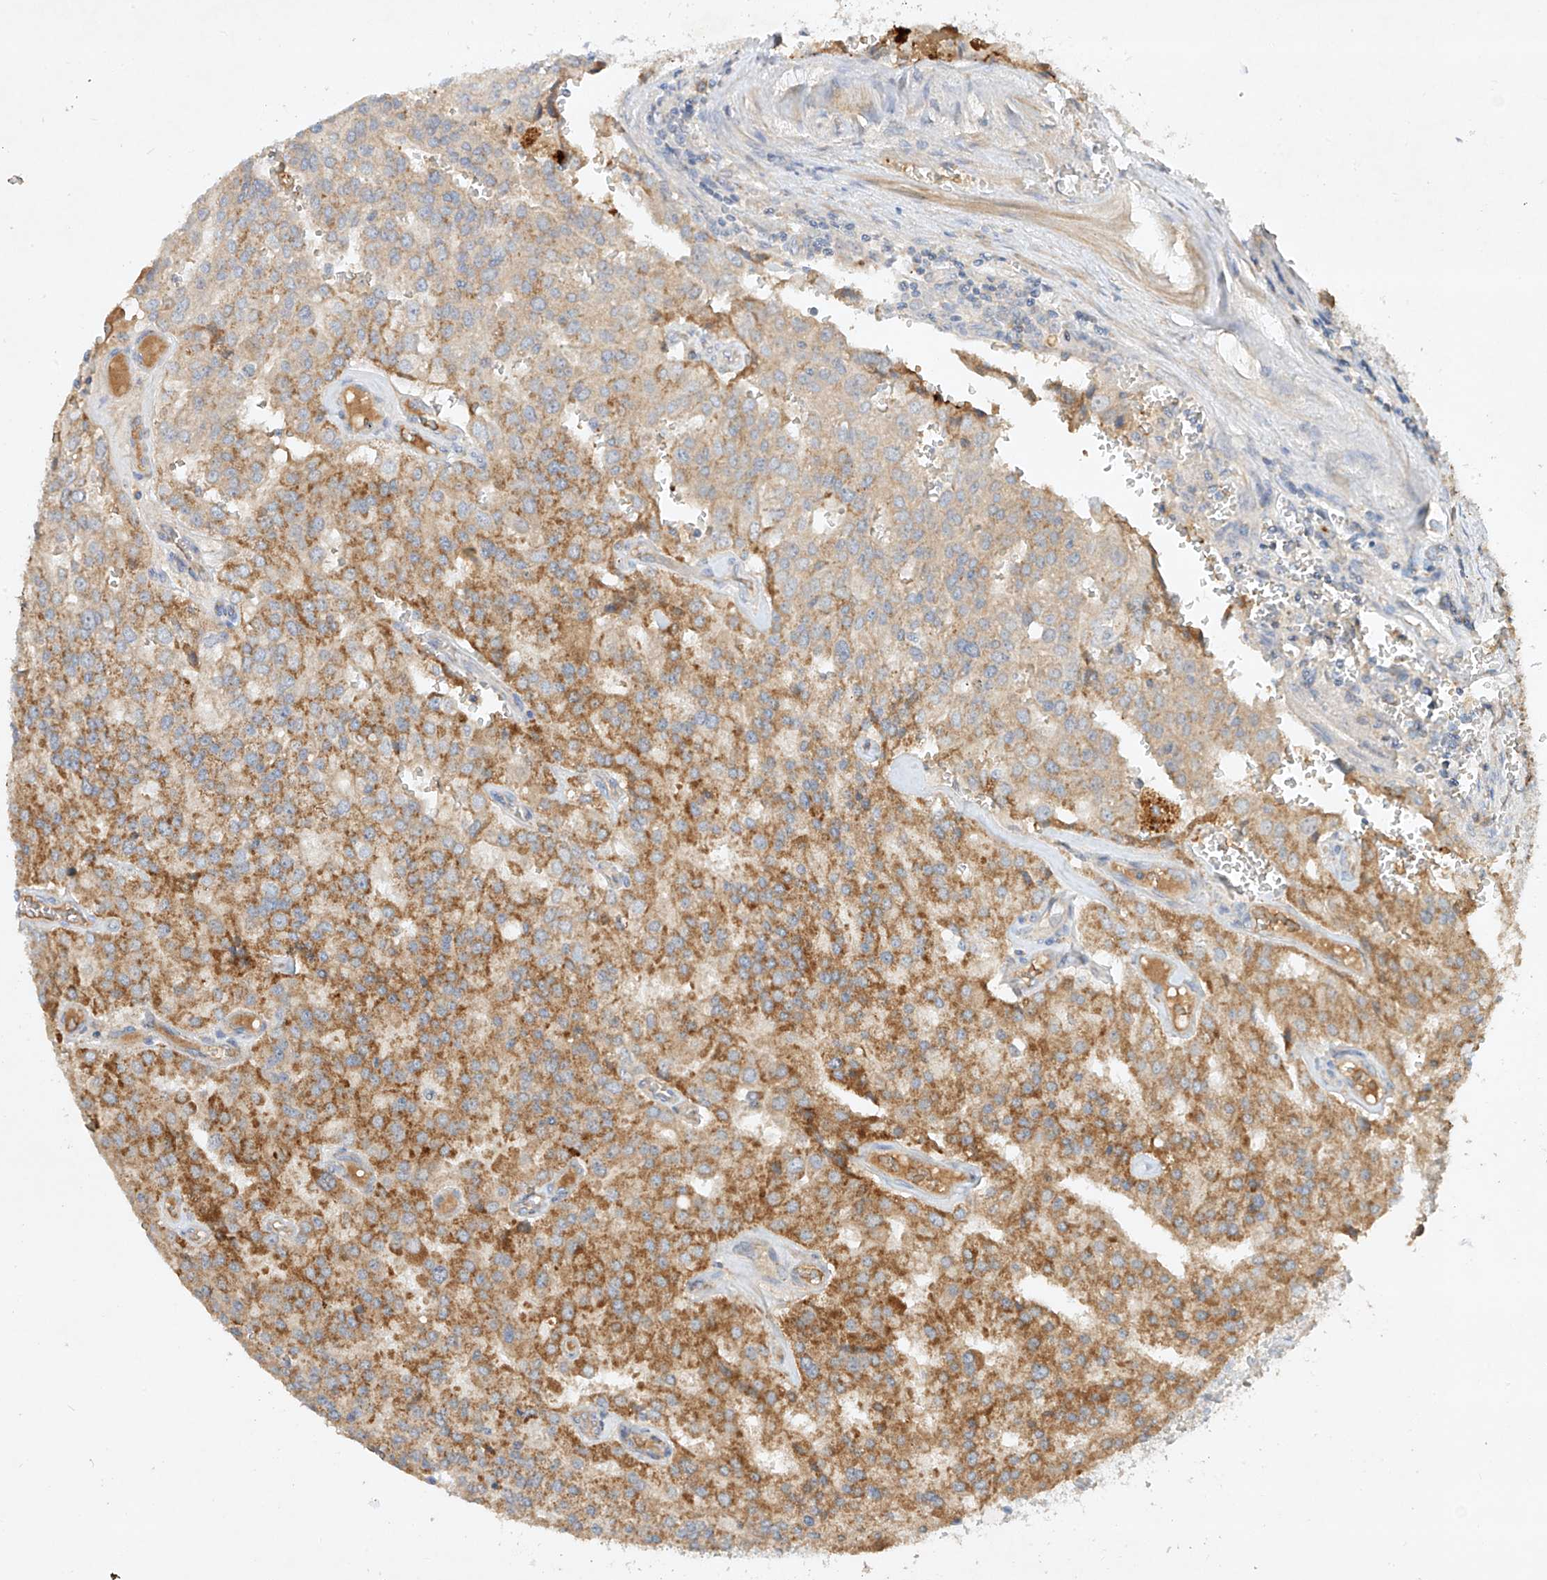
{"staining": {"intensity": "moderate", "quantity": "25%-75%", "location": "cytoplasmic/membranous"}, "tissue": "prostate cancer", "cell_type": "Tumor cells", "image_type": "cancer", "snomed": [{"axis": "morphology", "description": "Adenocarcinoma, High grade"}, {"axis": "topography", "description": "Prostate"}], "caption": "Human prostate high-grade adenocarcinoma stained with a brown dye exhibits moderate cytoplasmic/membranous positive expression in about 25%-75% of tumor cells.", "gene": "KPNA7", "patient": {"sex": "male", "age": 68}}